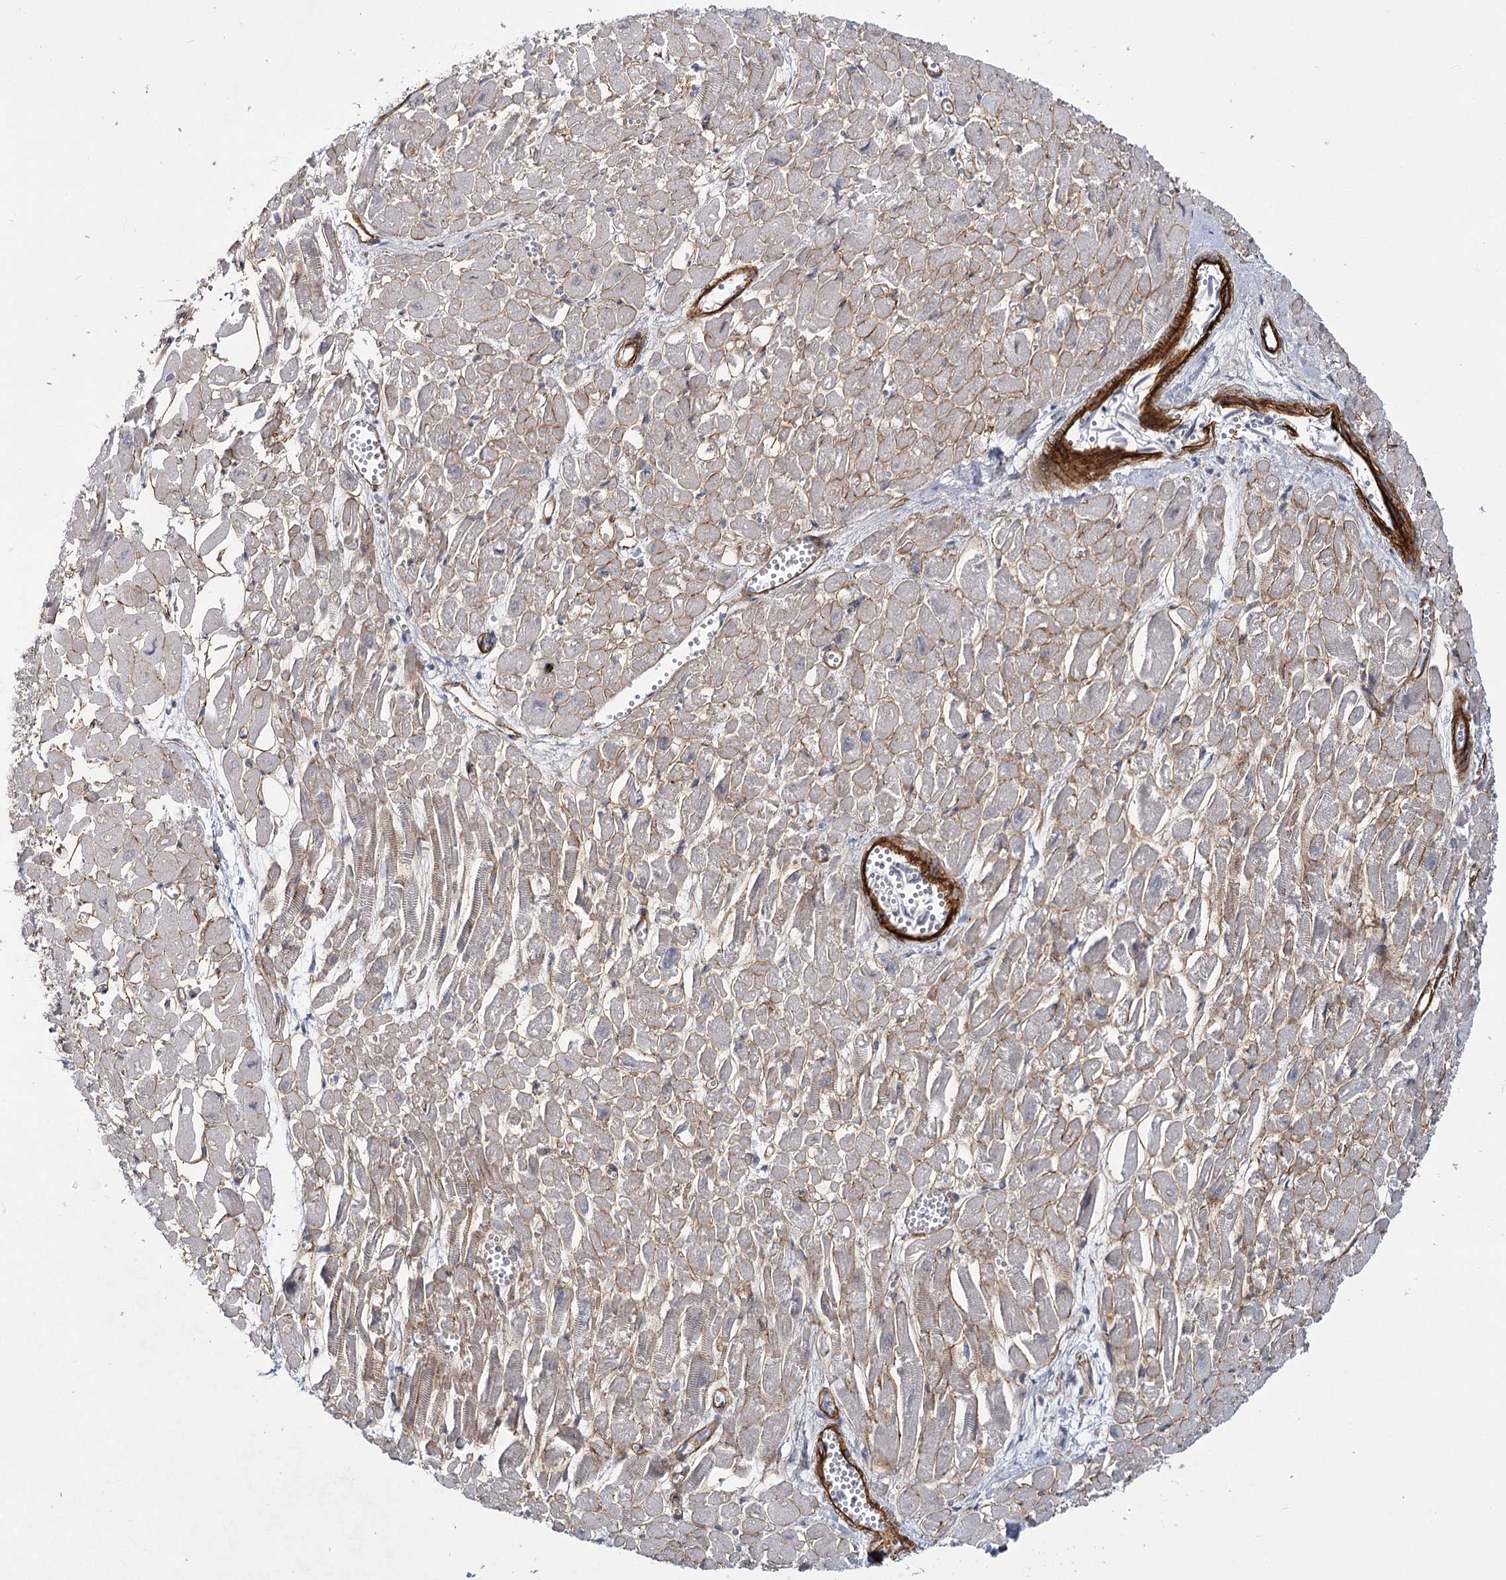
{"staining": {"intensity": "moderate", "quantity": ">75%", "location": "cytoplasmic/membranous"}, "tissue": "heart muscle", "cell_type": "Cardiomyocytes", "image_type": "normal", "snomed": [{"axis": "morphology", "description": "Normal tissue, NOS"}, {"axis": "topography", "description": "Heart"}], "caption": "The photomicrograph displays immunohistochemical staining of benign heart muscle. There is moderate cytoplasmic/membranous staining is present in approximately >75% of cardiomyocytes.", "gene": "ATL2", "patient": {"sex": "male", "age": 54}}